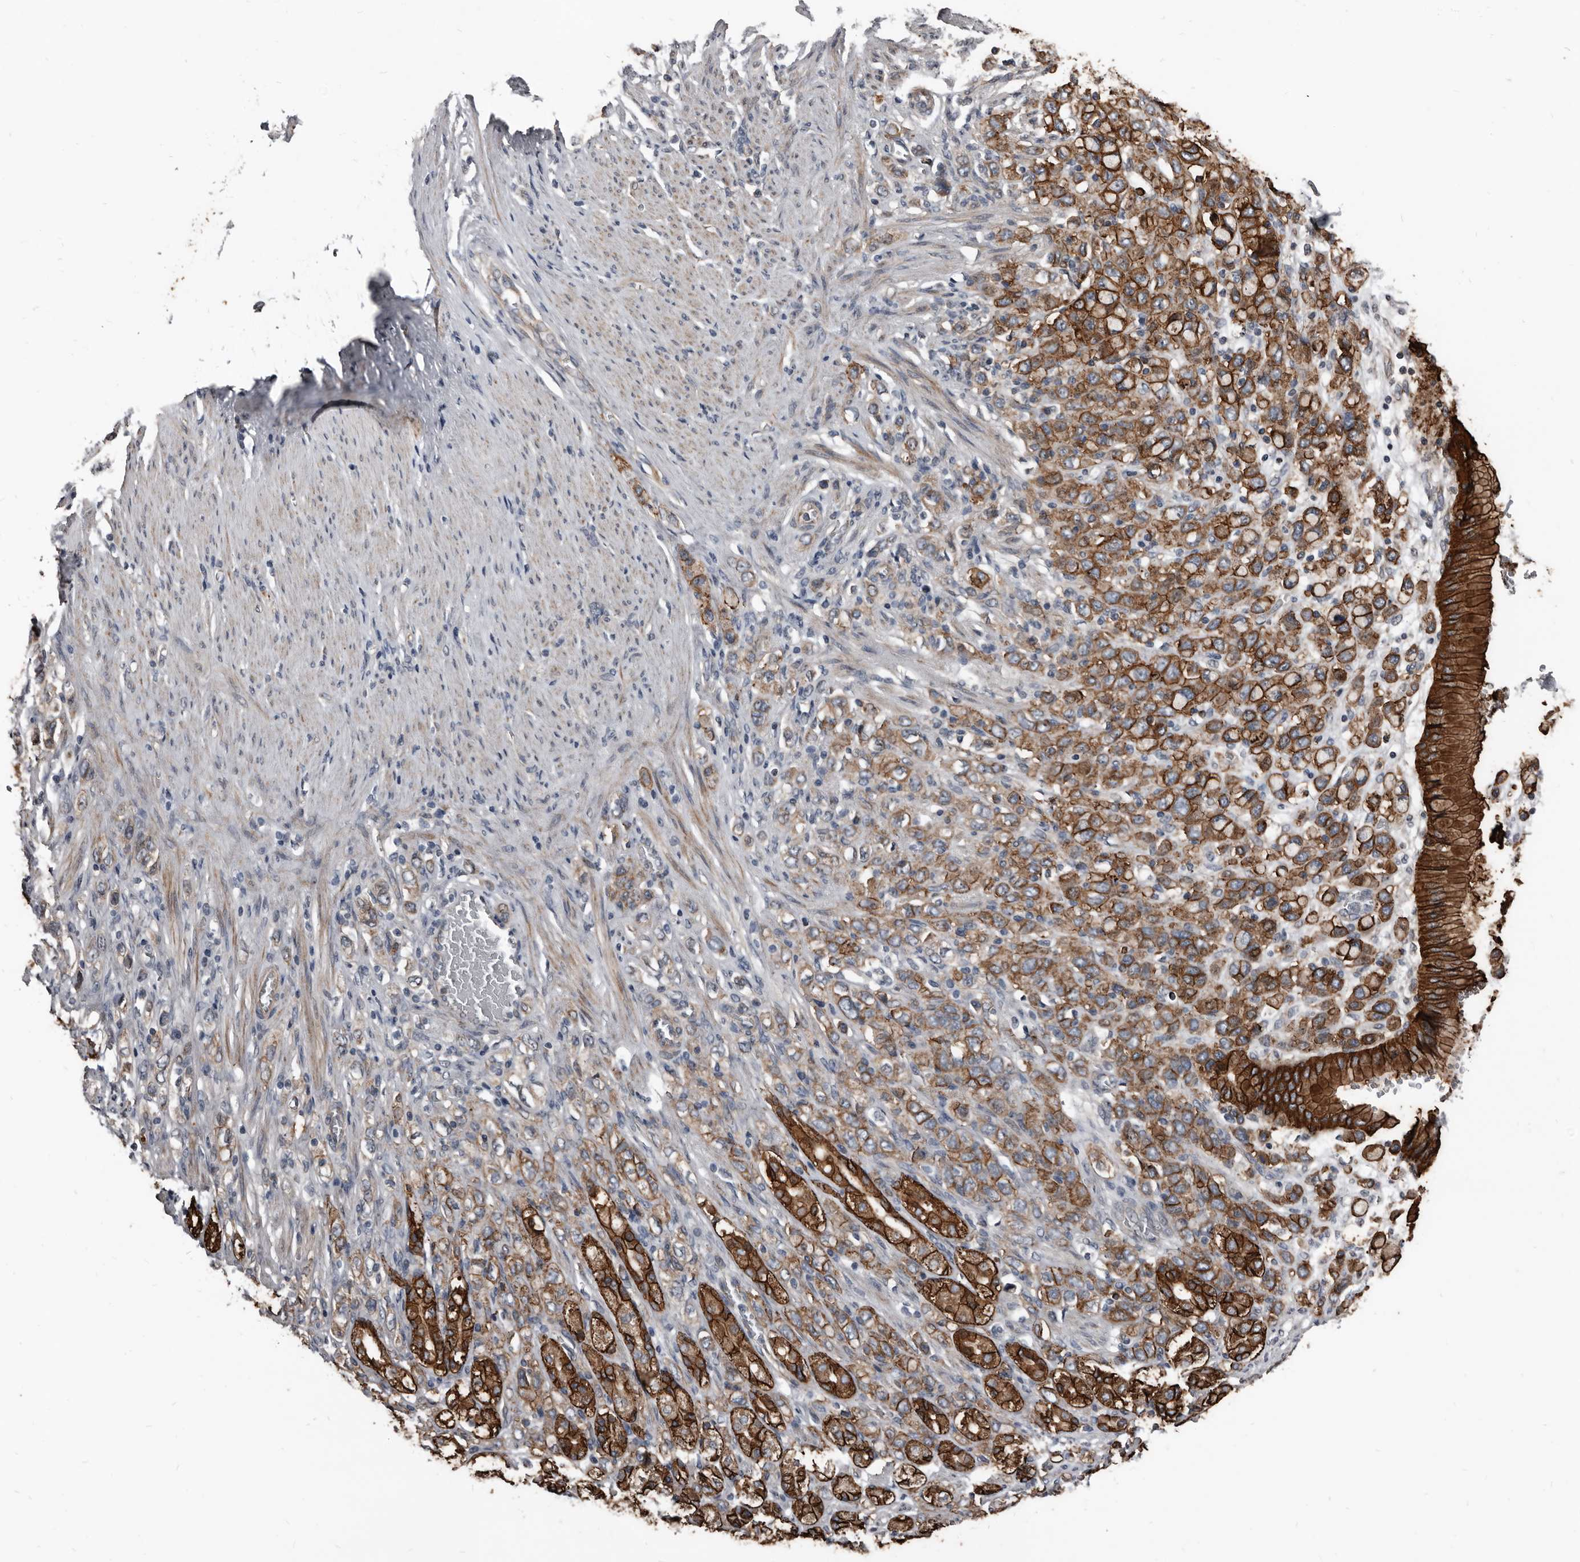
{"staining": {"intensity": "strong", "quantity": ">75%", "location": "cytoplasmic/membranous"}, "tissue": "stomach cancer", "cell_type": "Tumor cells", "image_type": "cancer", "snomed": [{"axis": "morphology", "description": "Adenocarcinoma, NOS"}, {"axis": "topography", "description": "Stomach"}], "caption": "The image demonstrates immunohistochemical staining of adenocarcinoma (stomach). There is strong cytoplasmic/membranous staining is seen in about >75% of tumor cells.", "gene": "DHPS", "patient": {"sex": "female", "age": 65}}